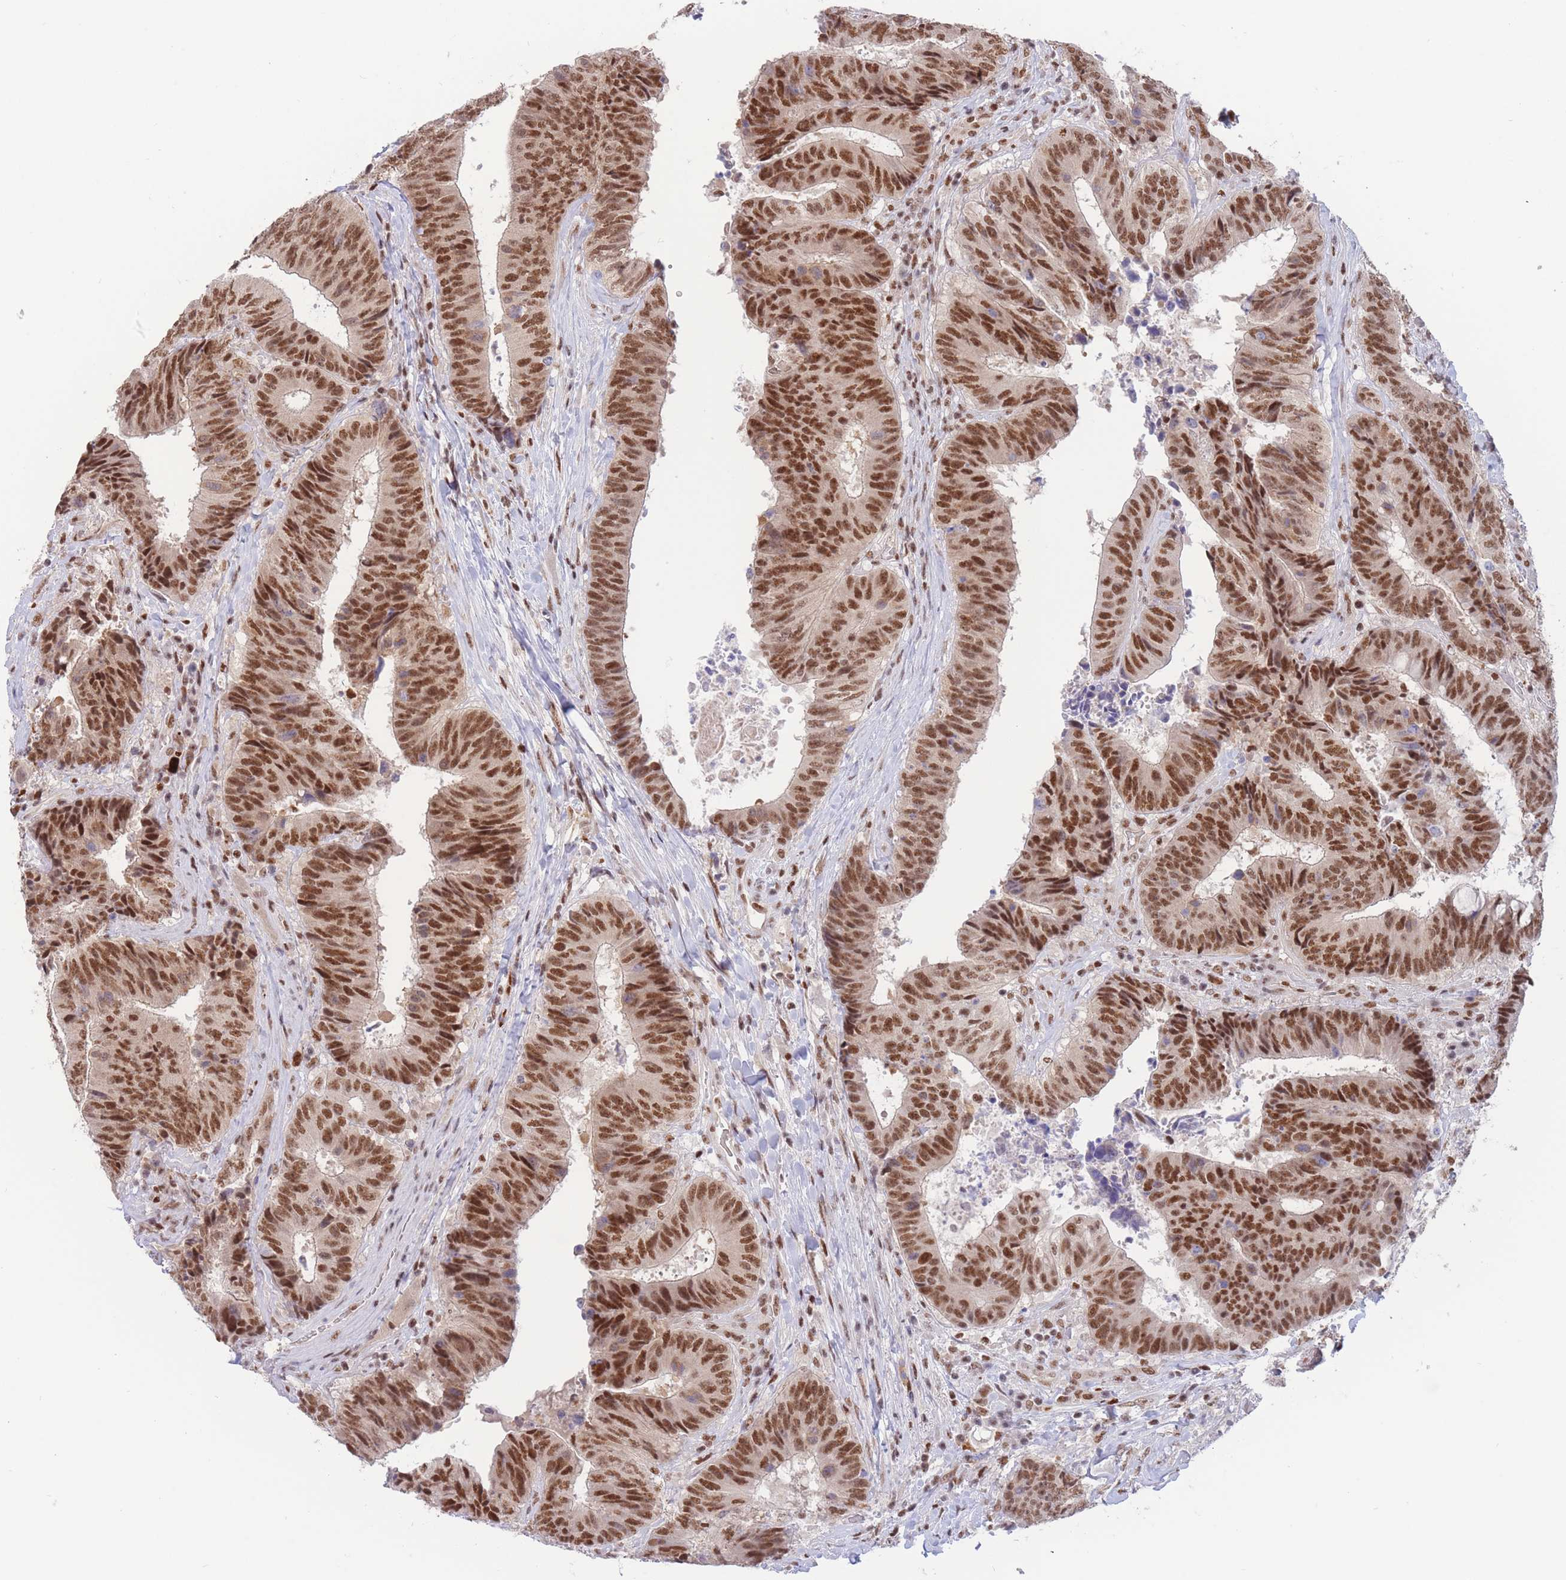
{"staining": {"intensity": "strong", "quantity": ">75%", "location": "nuclear"}, "tissue": "colorectal cancer", "cell_type": "Tumor cells", "image_type": "cancer", "snomed": [{"axis": "morphology", "description": "Adenocarcinoma, NOS"}, {"axis": "topography", "description": "Rectum"}], "caption": "Protein positivity by immunohistochemistry displays strong nuclear positivity in approximately >75% of tumor cells in colorectal cancer (adenocarcinoma).", "gene": "SMAD9", "patient": {"sex": "male", "age": 72}}